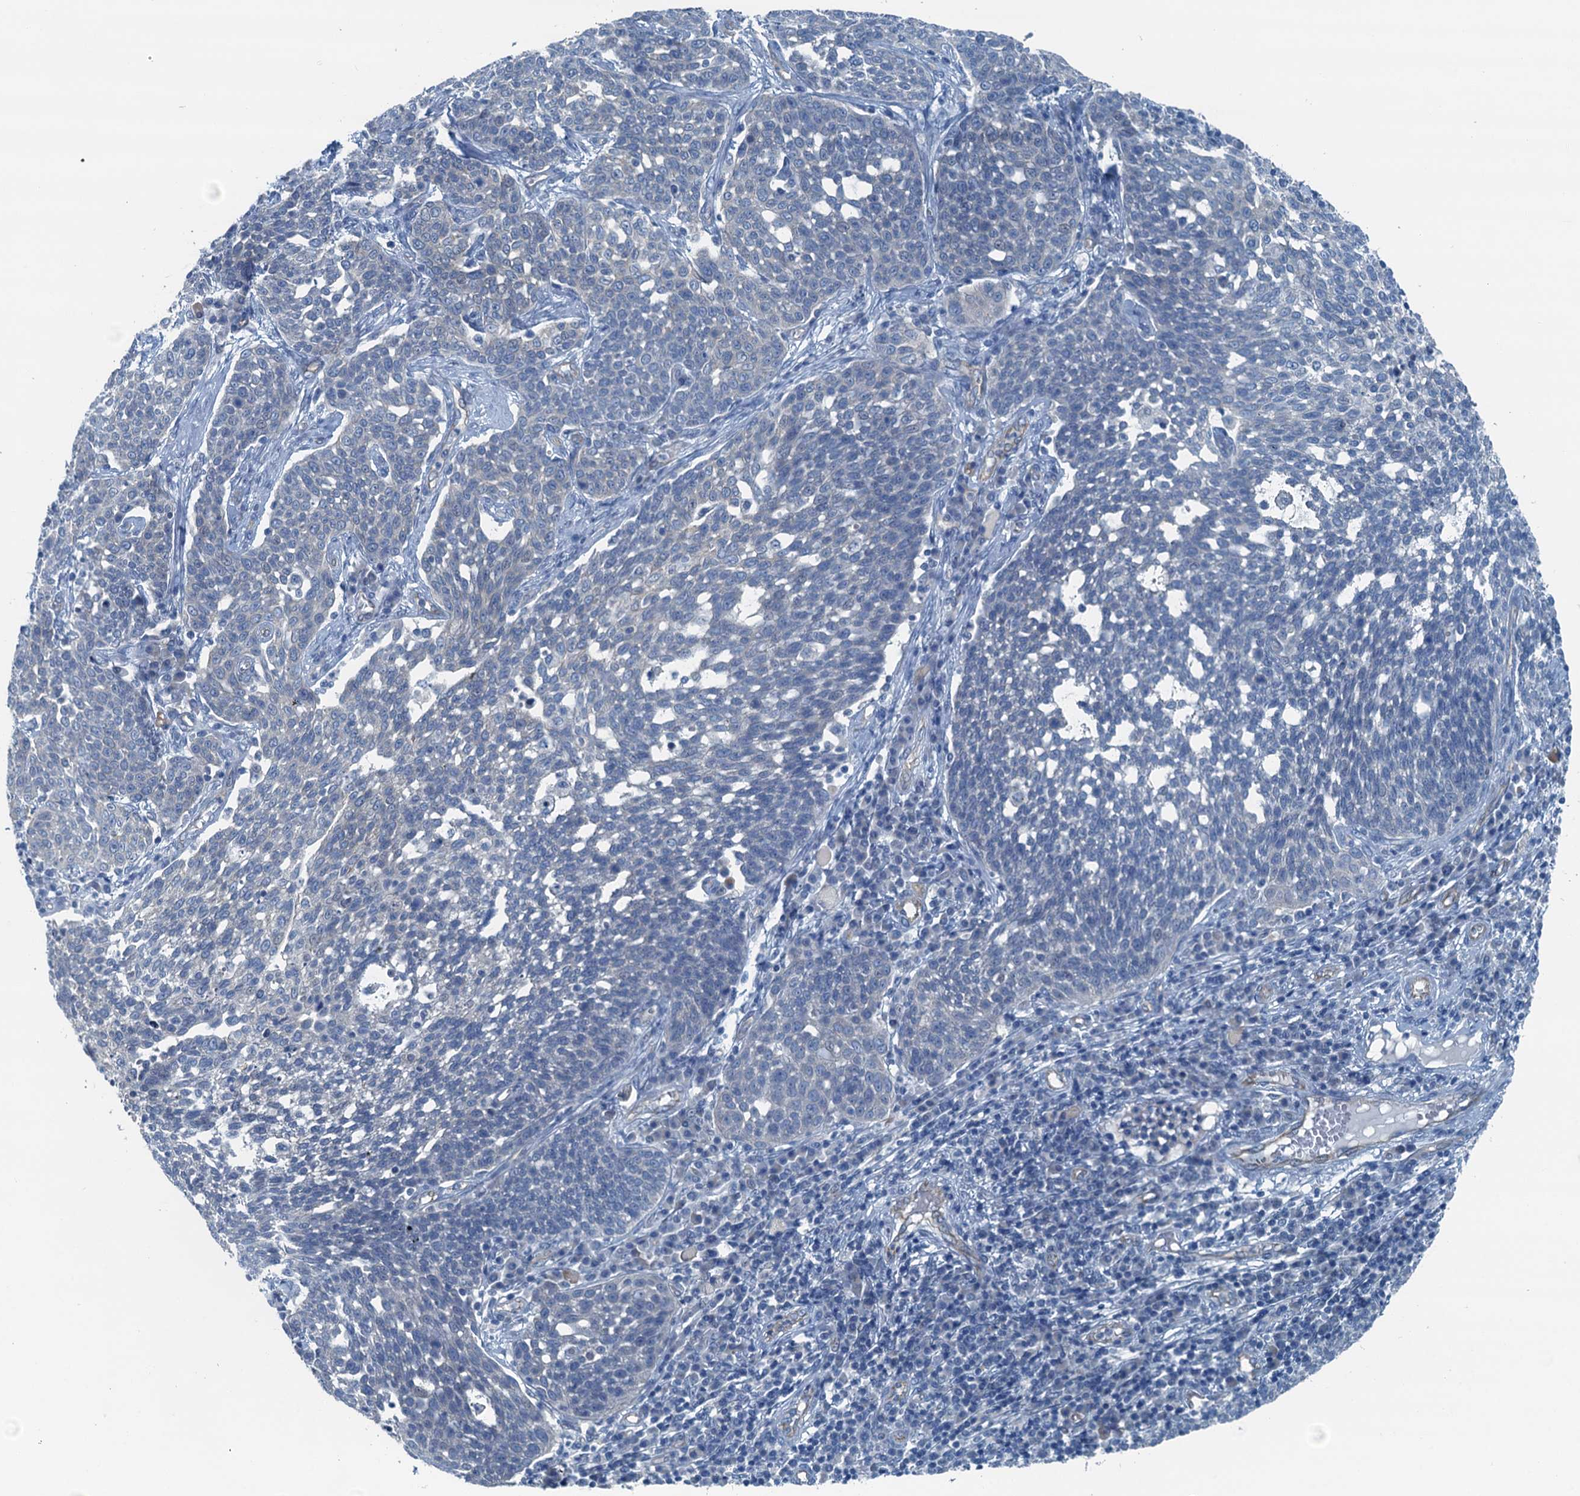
{"staining": {"intensity": "negative", "quantity": "none", "location": "none"}, "tissue": "cervical cancer", "cell_type": "Tumor cells", "image_type": "cancer", "snomed": [{"axis": "morphology", "description": "Squamous cell carcinoma, NOS"}, {"axis": "topography", "description": "Cervix"}], "caption": "Photomicrograph shows no significant protein positivity in tumor cells of squamous cell carcinoma (cervical).", "gene": "GFOD2", "patient": {"sex": "female", "age": 34}}